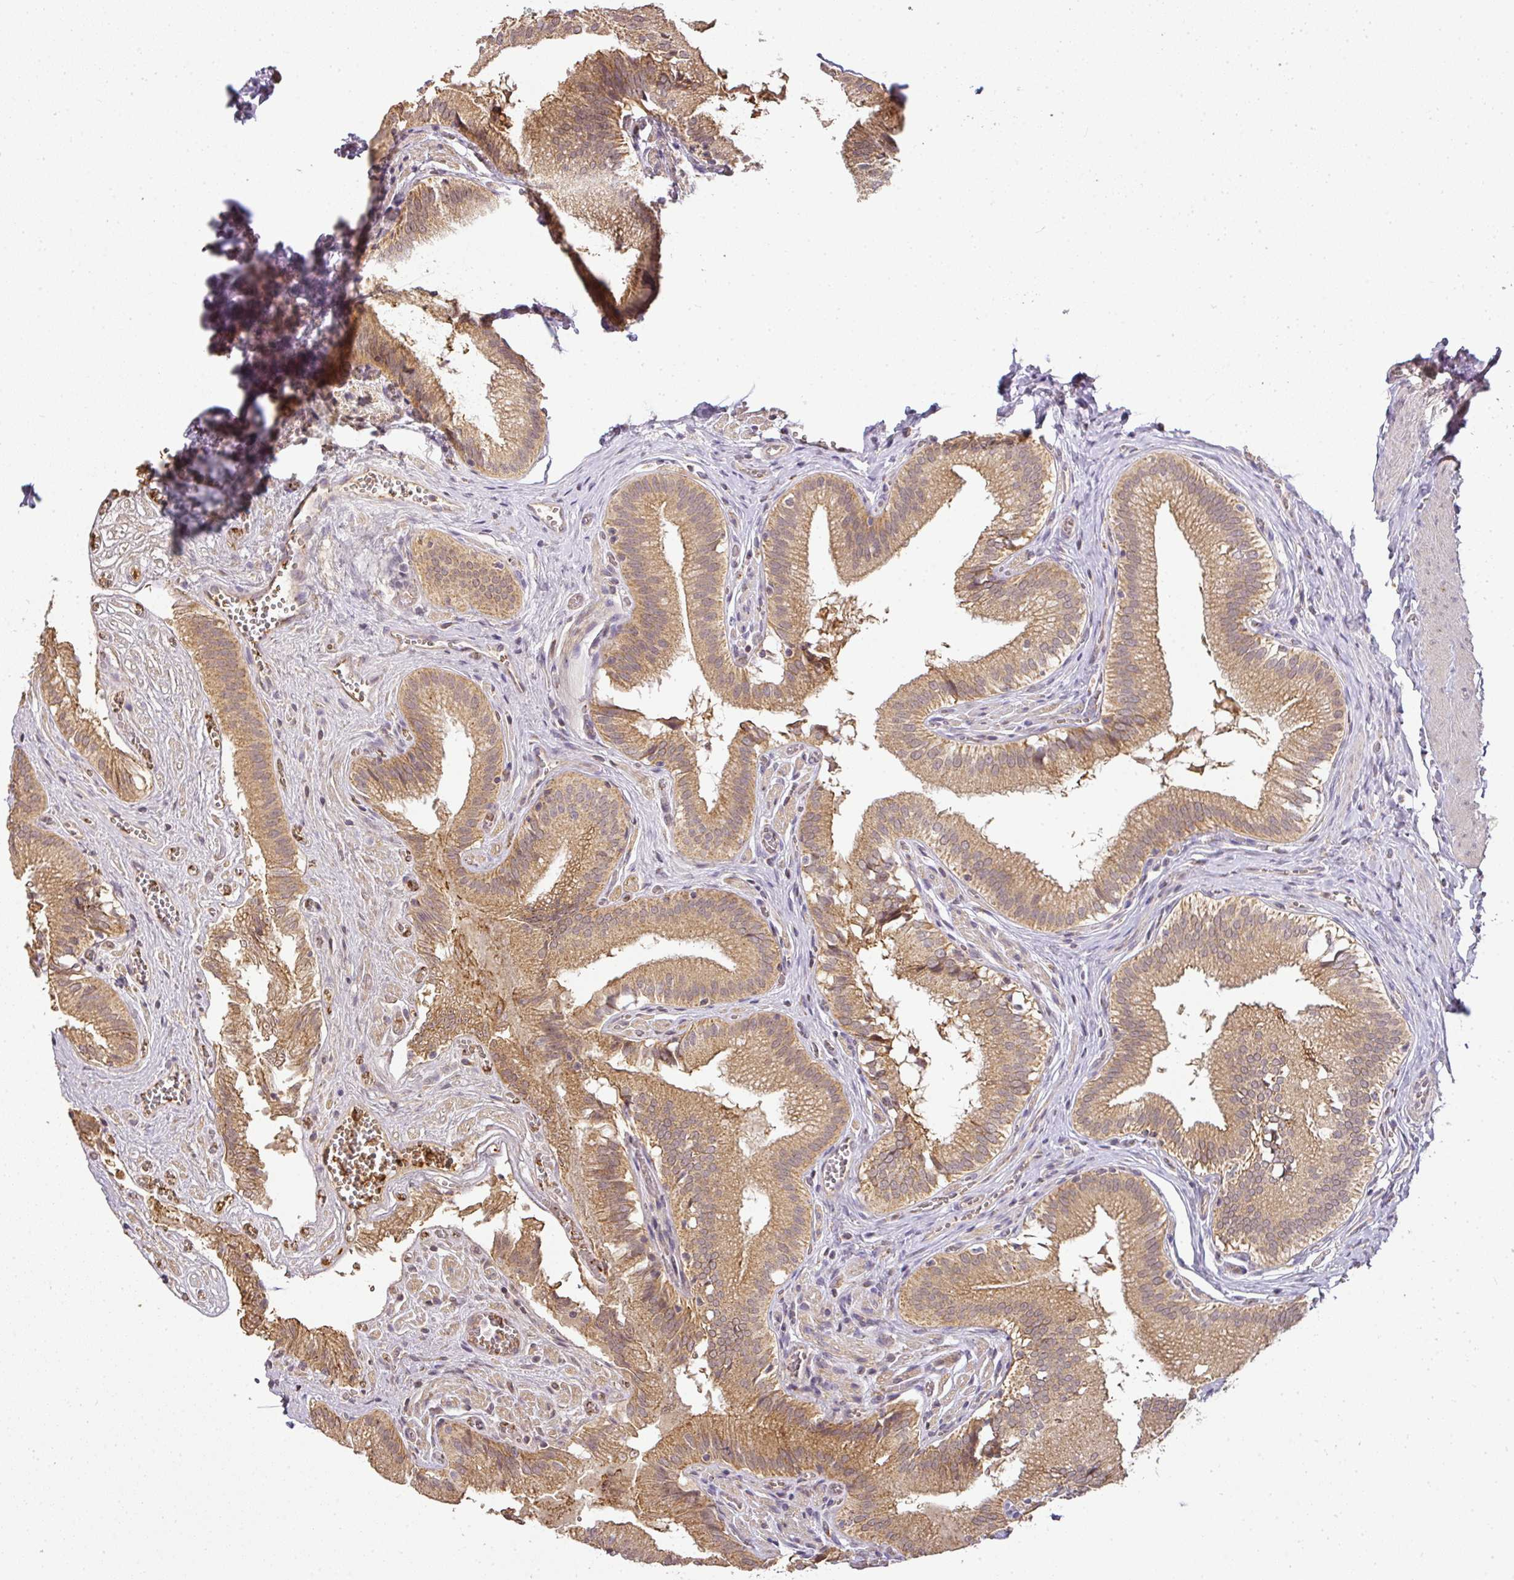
{"staining": {"intensity": "moderate", "quantity": ">75%", "location": "cytoplasmic/membranous"}, "tissue": "gallbladder", "cell_type": "Glandular cells", "image_type": "normal", "snomed": [{"axis": "morphology", "description": "Normal tissue, NOS"}, {"axis": "topography", "description": "Gallbladder"}, {"axis": "topography", "description": "Peripheral nerve tissue"}], "caption": "Immunohistochemistry (IHC) micrograph of benign gallbladder stained for a protein (brown), which displays medium levels of moderate cytoplasmic/membranous positivity in about >75% of glandular cells.", "gene": "MYOM2", "patient": {"sex": "male", "age": 17}}